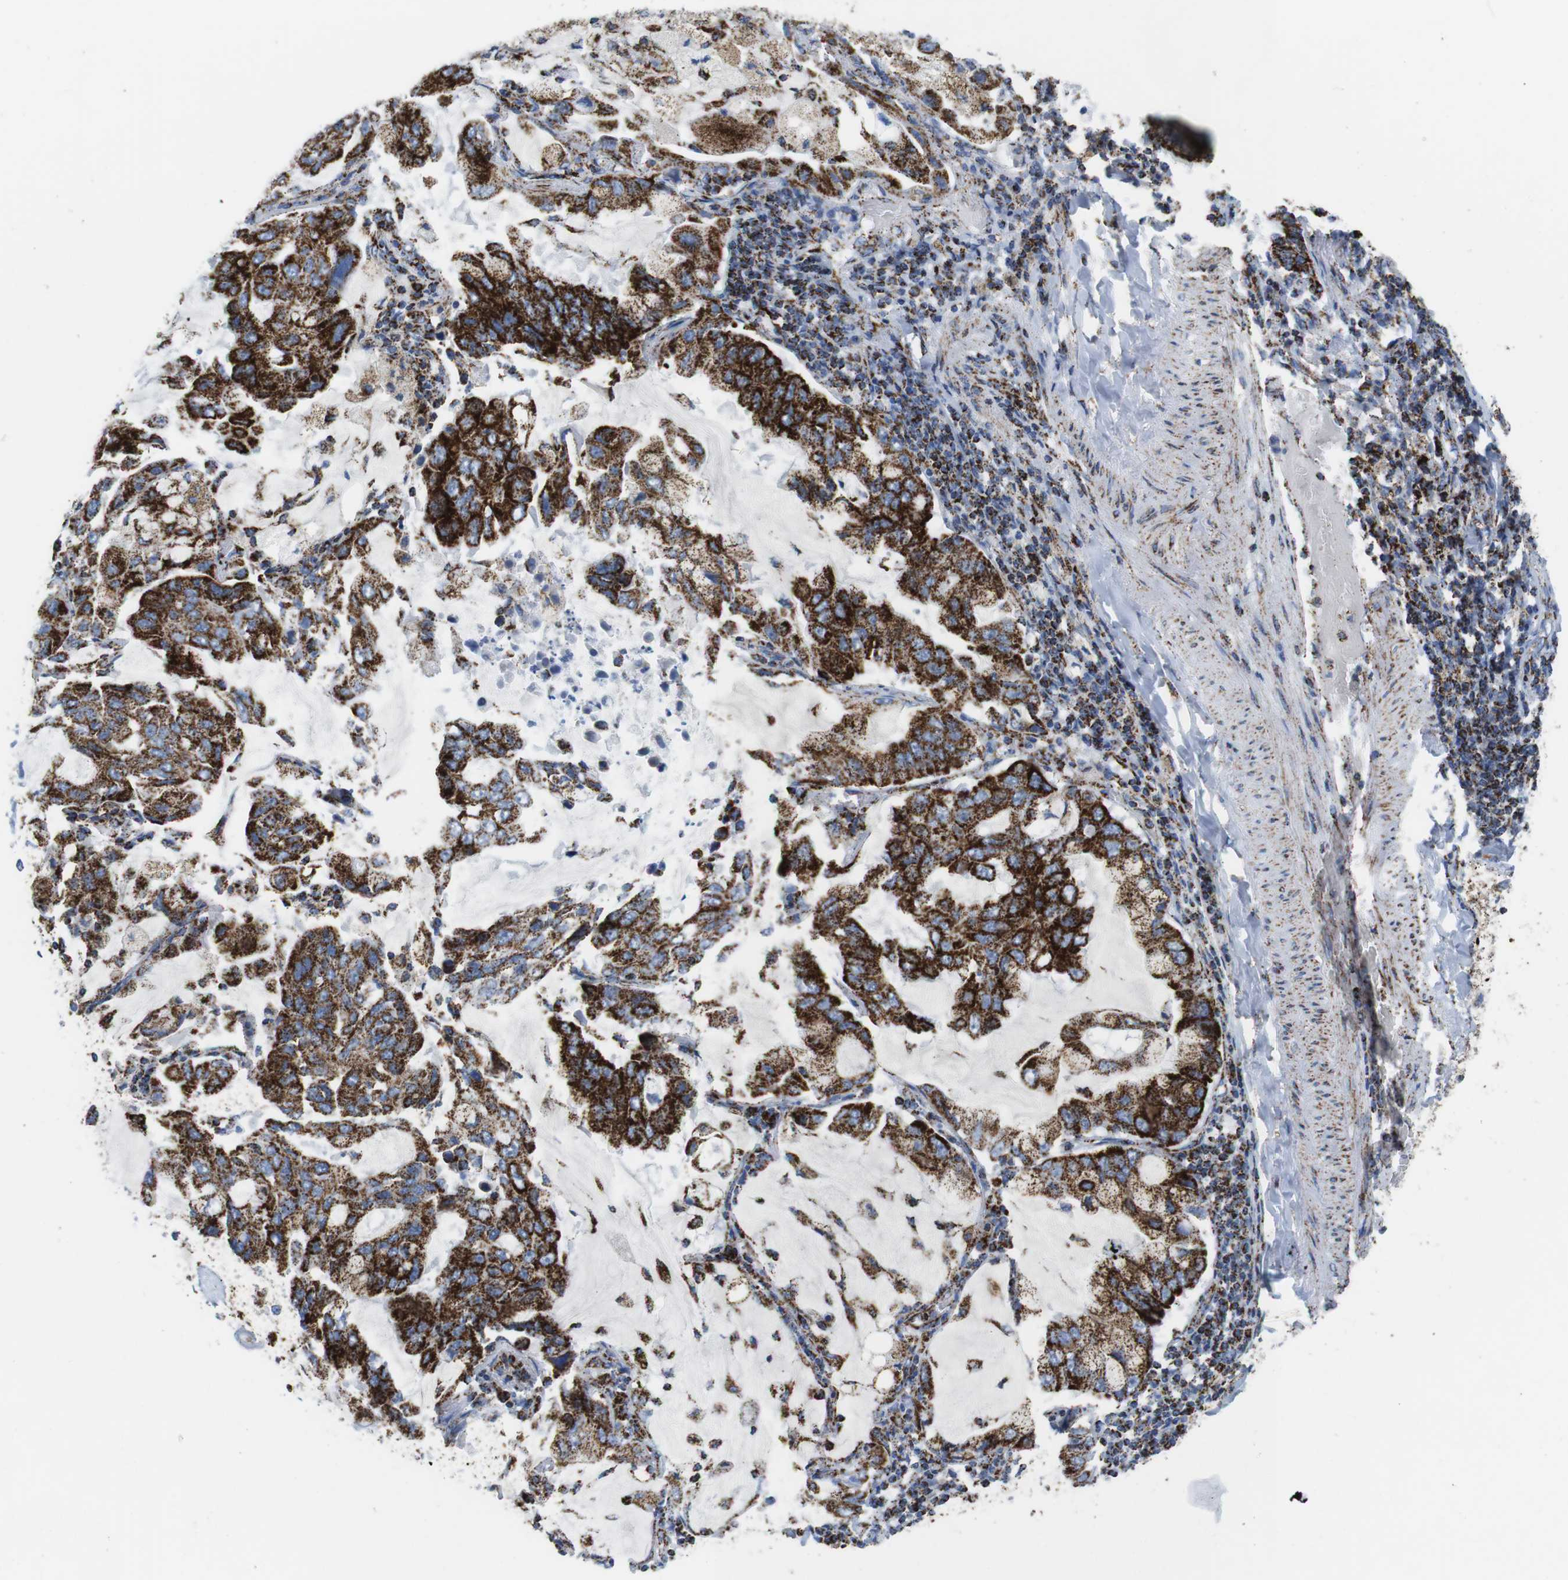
{"staining": {"intensity": "strong", "quantity": ">75%", "location": "cytoplasmic/membranous"}, "tissue": "lung cancer", "cell_type": "Tumor cells", "image_type": "cancer", "snomed": [{"axis": "morphology", "description": "Adenocarcinoma, NOS"}, {"axis": "topography", "description": "Lung"}], "caption": "Protein staining reveals strong cytoplasmic/membranous staining in about >75% of tumor cells in lung cancer. The staining was performed using DAB (3,3'-diaminobenzidine), with brown indicating positive protein expression. Nuclei are stained blue with hematoxylin.", "gene": "ATP5PO", "patient": {"sex": "male", "age": 64}}